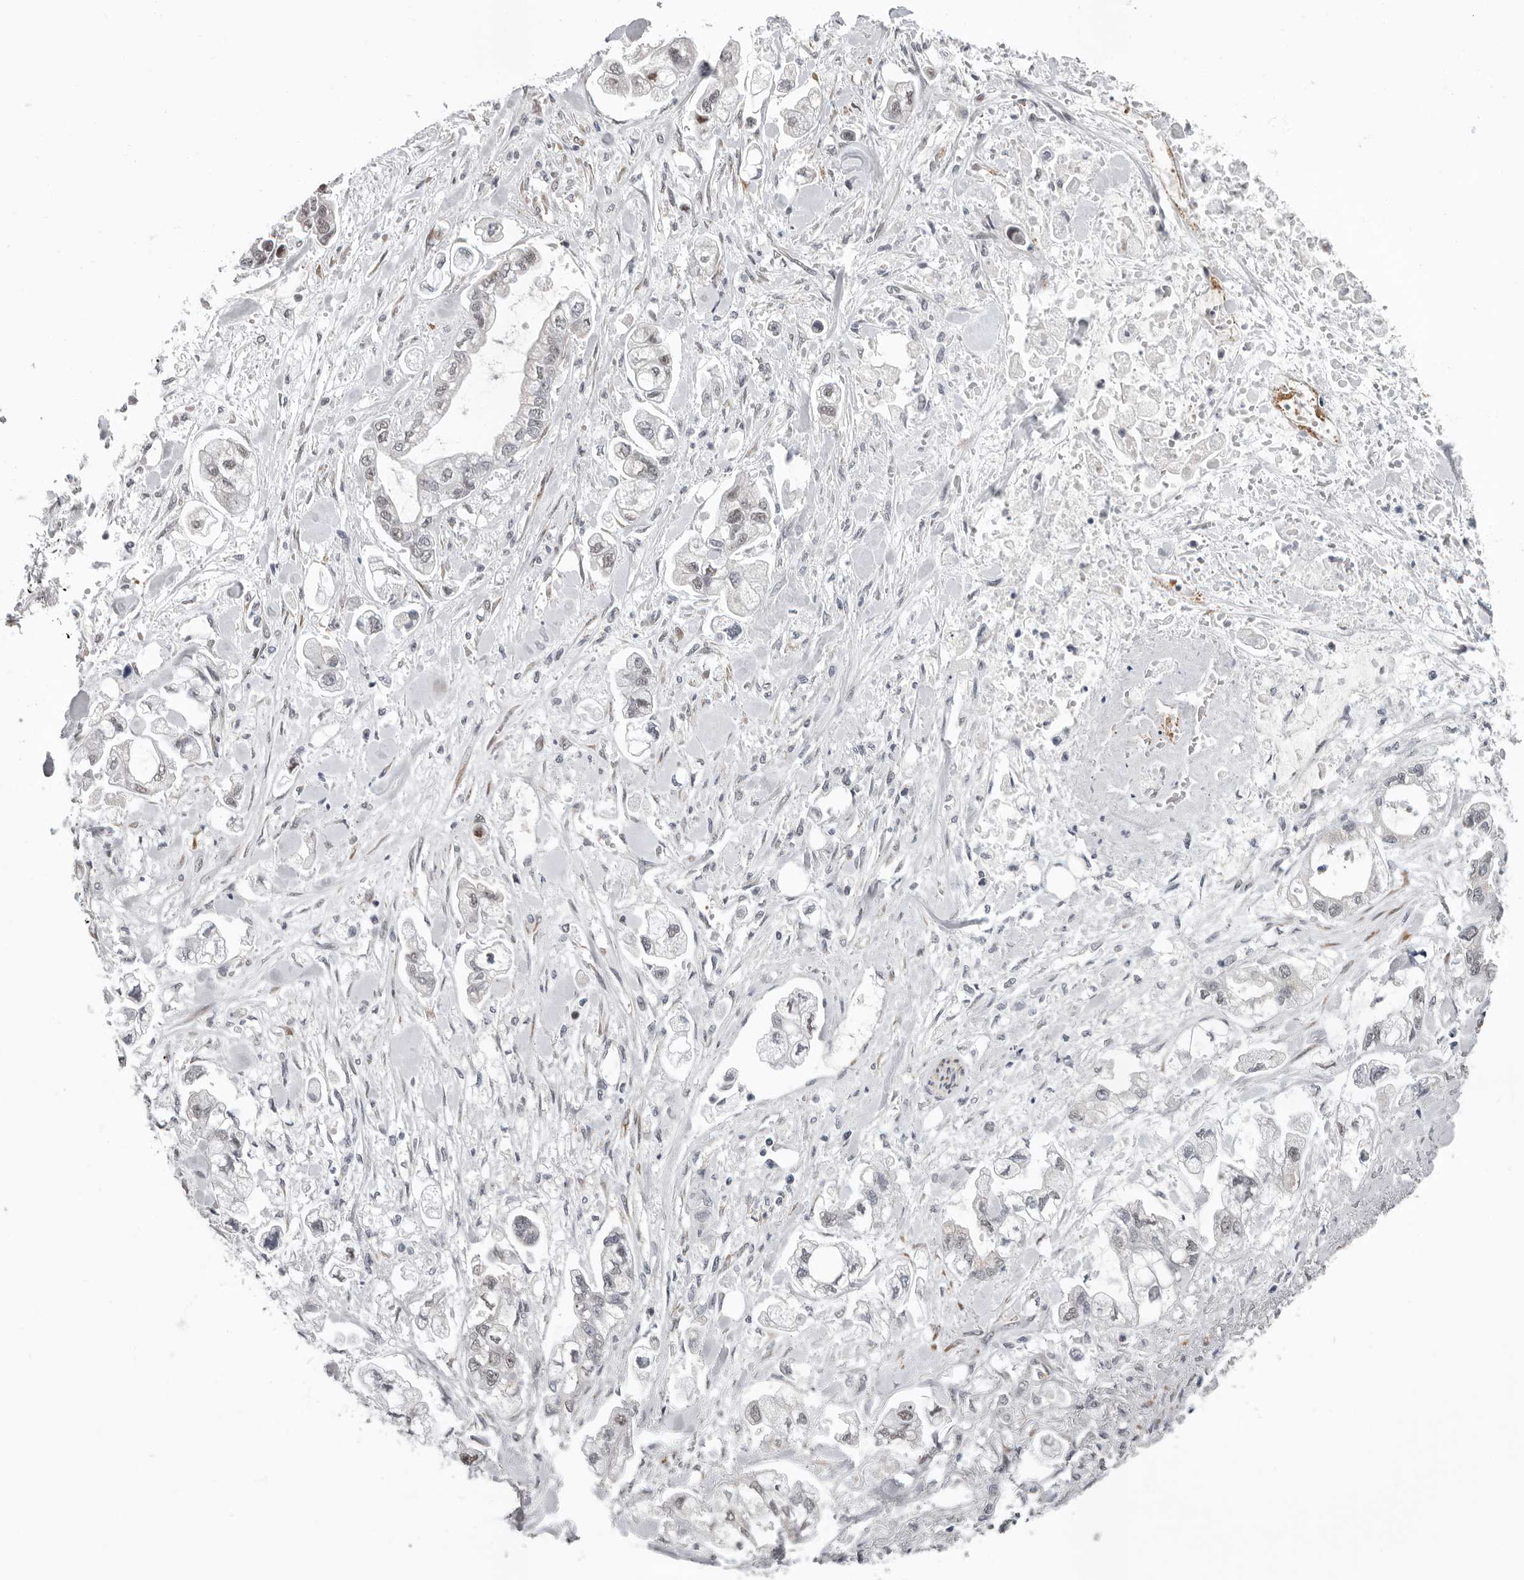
{"staining": {"intensity": "negative", "quantity": "none", "location": "none"}, "tissue": "stomach cancer", "cell_type": "Tumor cells", "image_type": "cancer", "snomed": [{"axis": "morphology", "description": "Normal tissue, NOS"}, {"axis": "morphology", "description": "Adenocarcinoma, NOS"}, {"axis": "topography", "description": "Stomach"}], "caption": "This is an IHC photomicrograph of stomach adenocarcinoma. There is no expression in tumor cells.", "gene": "RALGPS2", "patient": {"sex": "male", "age": 62}}